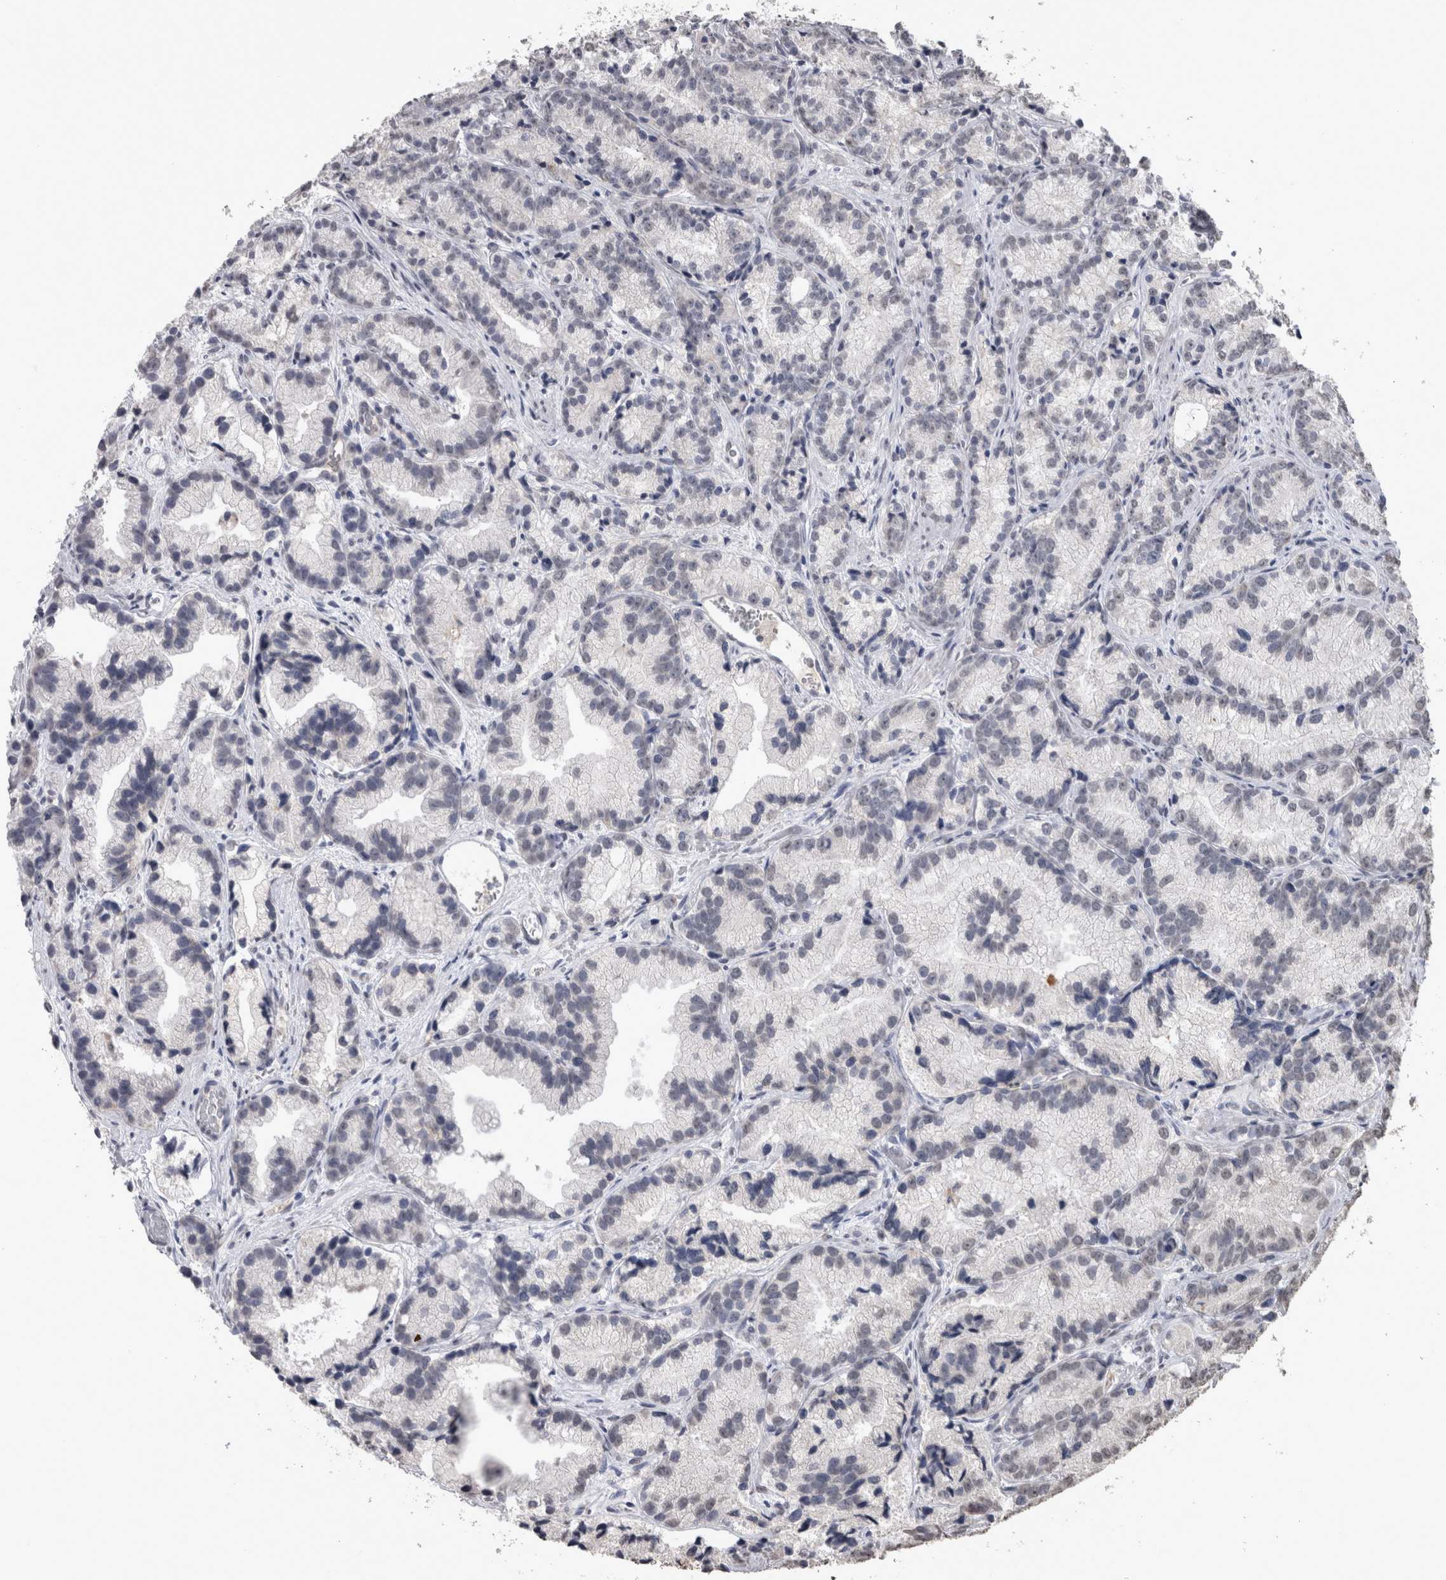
{"staining": {"intensity": "negative", "quantity": "none", "location": "none"}, "tissue": "prostate cancer", "cell_type": "Tumor cells", "image_type": "cancer", "snomed": [{"axis": "morphology", "description": "Adenocarcinoma, Low grade"}, {"axis": "topography", "description": "Prostate"}], "caption": "Immunohistochemical staining of human prostate adenocarcinoma (low-grade) displays no significant staining in tumor cells. (DAB (3,3'-diaminobenzidine) IHC with hematoxylin counter stain).", "gene": "PAX5", "patient": {"sex": "male", "age": 89}}